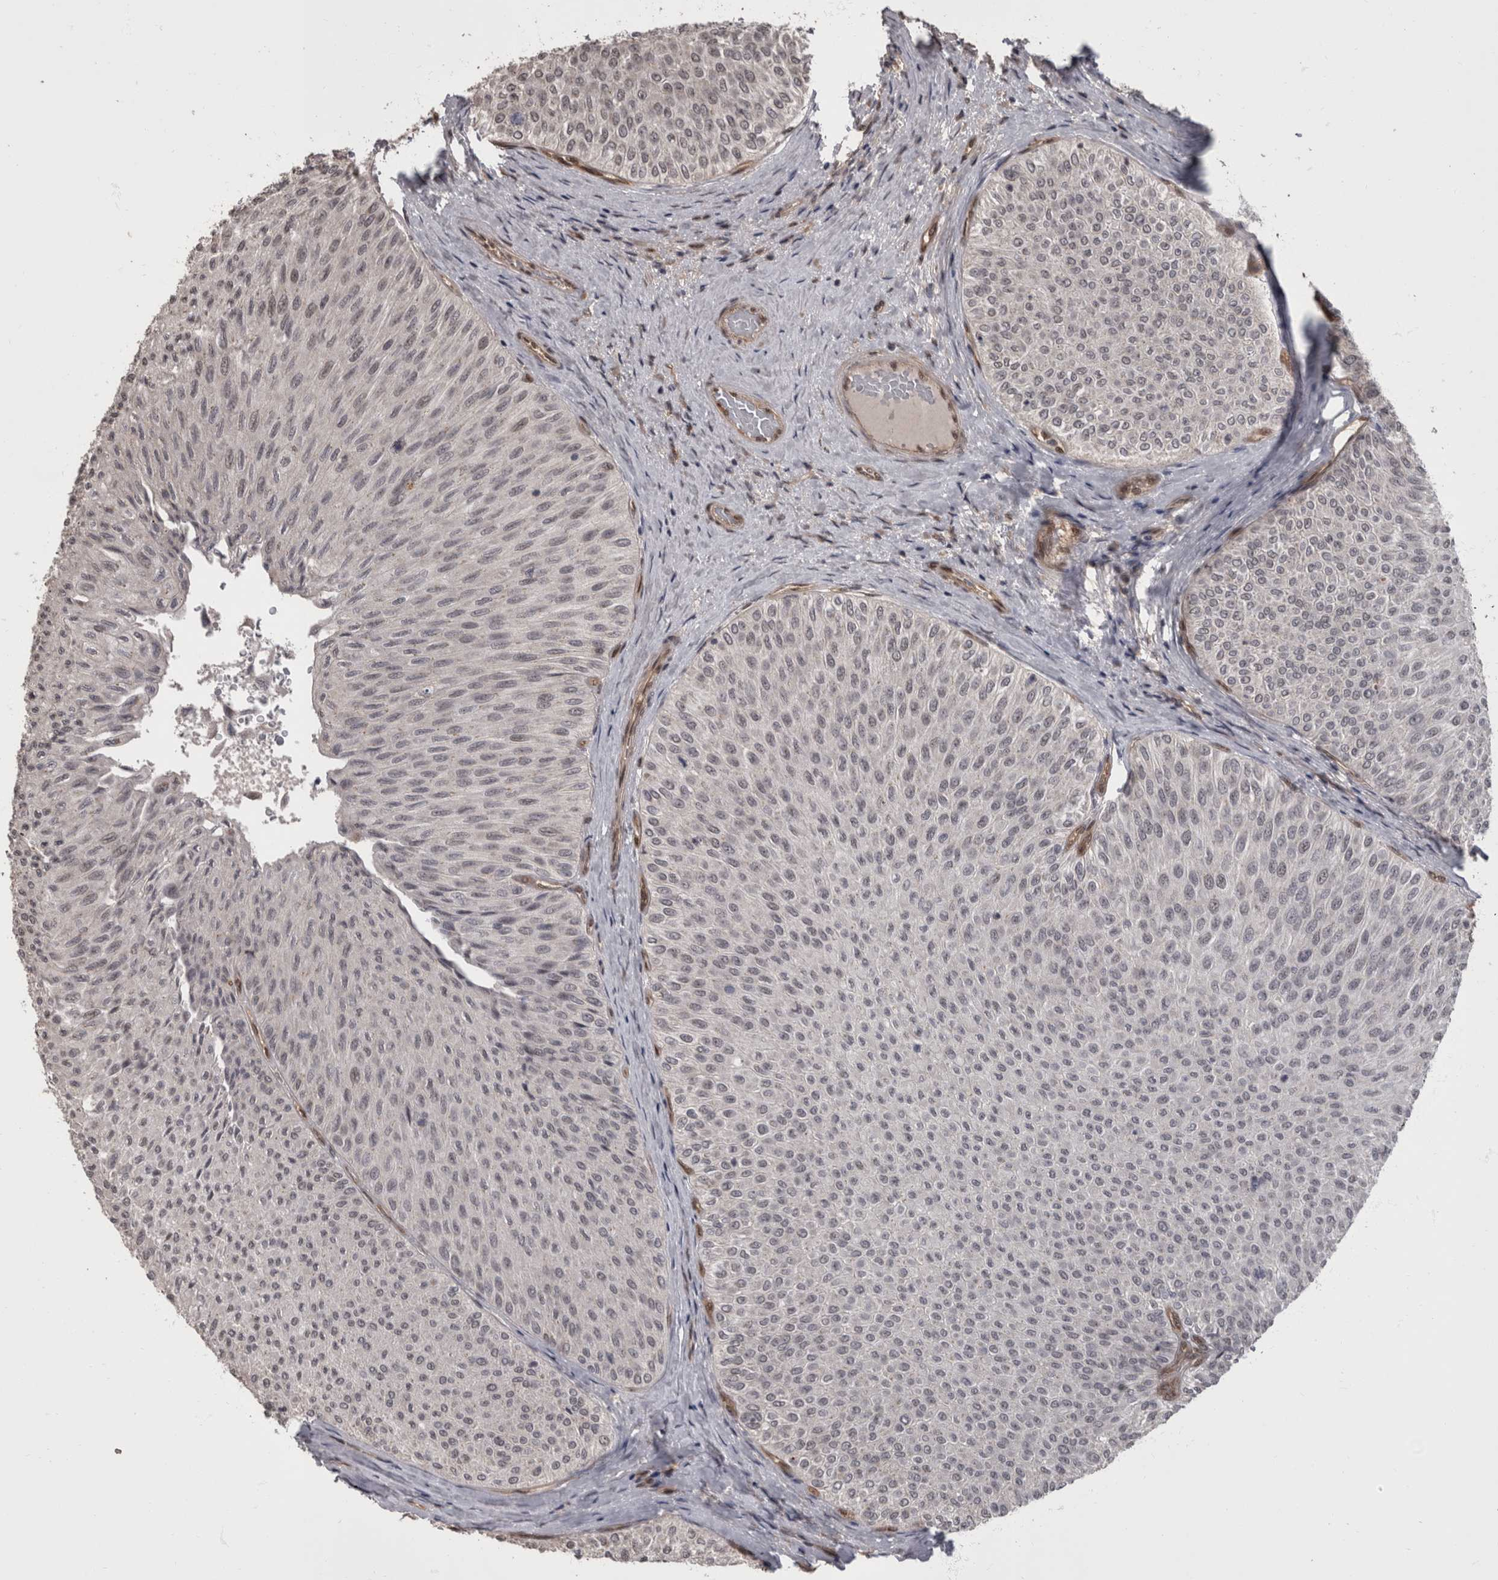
{"staining": {"intensity": "negative", "quantity": "none", "location": "none"}, "tissue": "urothelial cancer", "cell_type": "Tumor cells", "image_type": "cancer", "snomed": [{"axis": "morphology", "description": "Urothelial carcinoma, Low grade"}, {"axis": "topography", "description": "Urinary bladder"}], "caption": "The photomicrograph demonstrates no significant positivity in tumor cells of urothelial cancer.", "gene": "AKT3", "patient": {"sex": "male", "age": 78}}